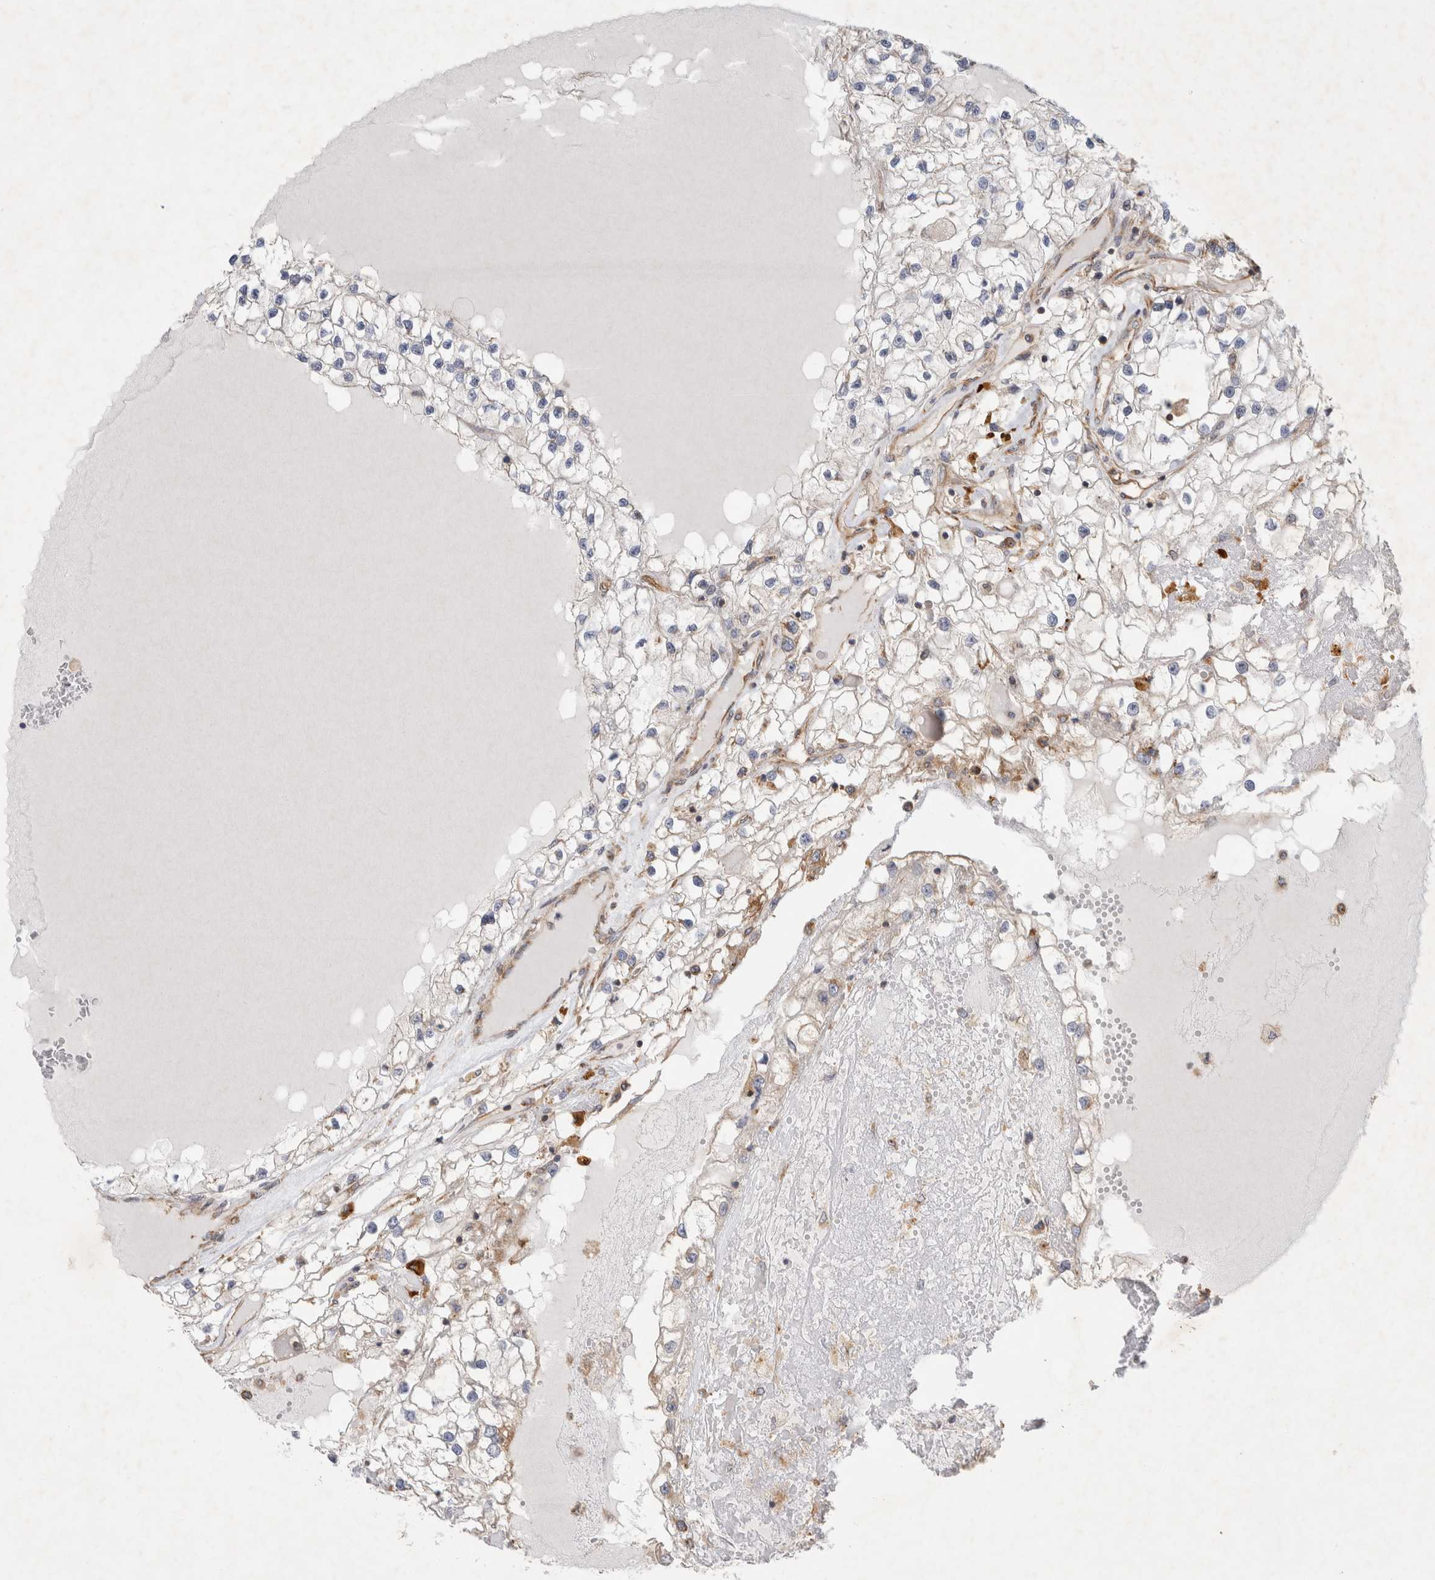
{"staining": {"intensity": "weak", "quantity": "<25%", "location": "cytoplasmic/membranous"}, "tissue": "renal cancer", "cell_type": "Tumor cells", "image_type": "cancer", "snomed": [{"axis": "morphology", "description": "Adenocarcinoma, NOS"}, {"axis": "topography", "description": "Kidney"}], "caption": "DAB immunohistochemical staining of renal adenocarcinoma shows no significant expression in tumor cells. (DAB (3,3'-diaminobenzidine) immunohistochemistry with hematoxylin counter stain).", "gene": "GPR150", "patient": {"sex": "male", "age": 68}}